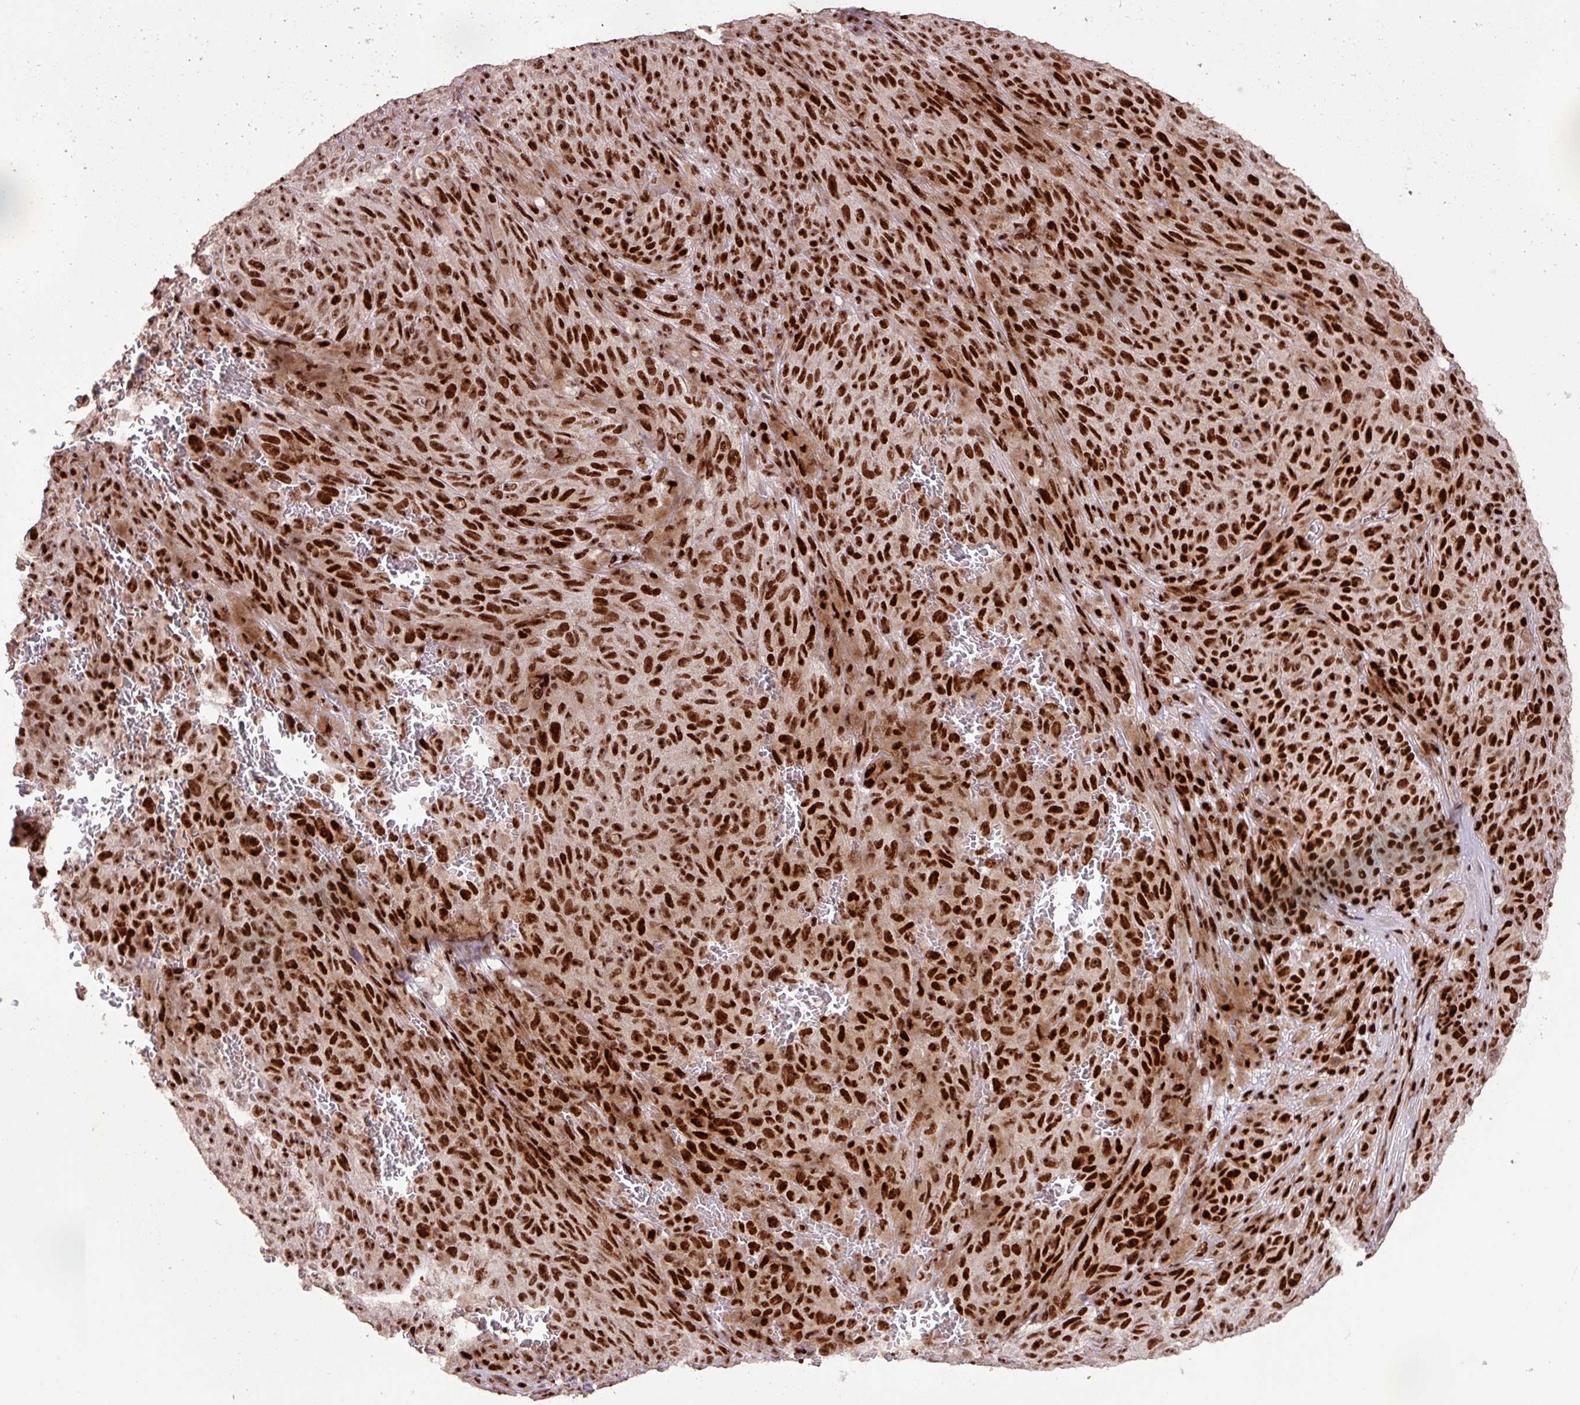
{"staining": {"intensity": "strong", "quantity": ">75%", "location": "cytoplasmic/membranous,nuclear"}, "tissue": "melanoma", "cell_type": "Tumor cells", "image_type": "cancer", "snomed": [{"axis": "morphology", "description": "Malignant melanoma, NOS"}, {"axis": "topography", "description": "Skin"}], "caption": "Malignant melanoma stained for a protein (brown) displays strong cytoplasmic/membranous and nuclear positive expression in about >75% of tumor cells.", "gene": "ZNF709", "patient": {"sex": "female", "age": 82}}